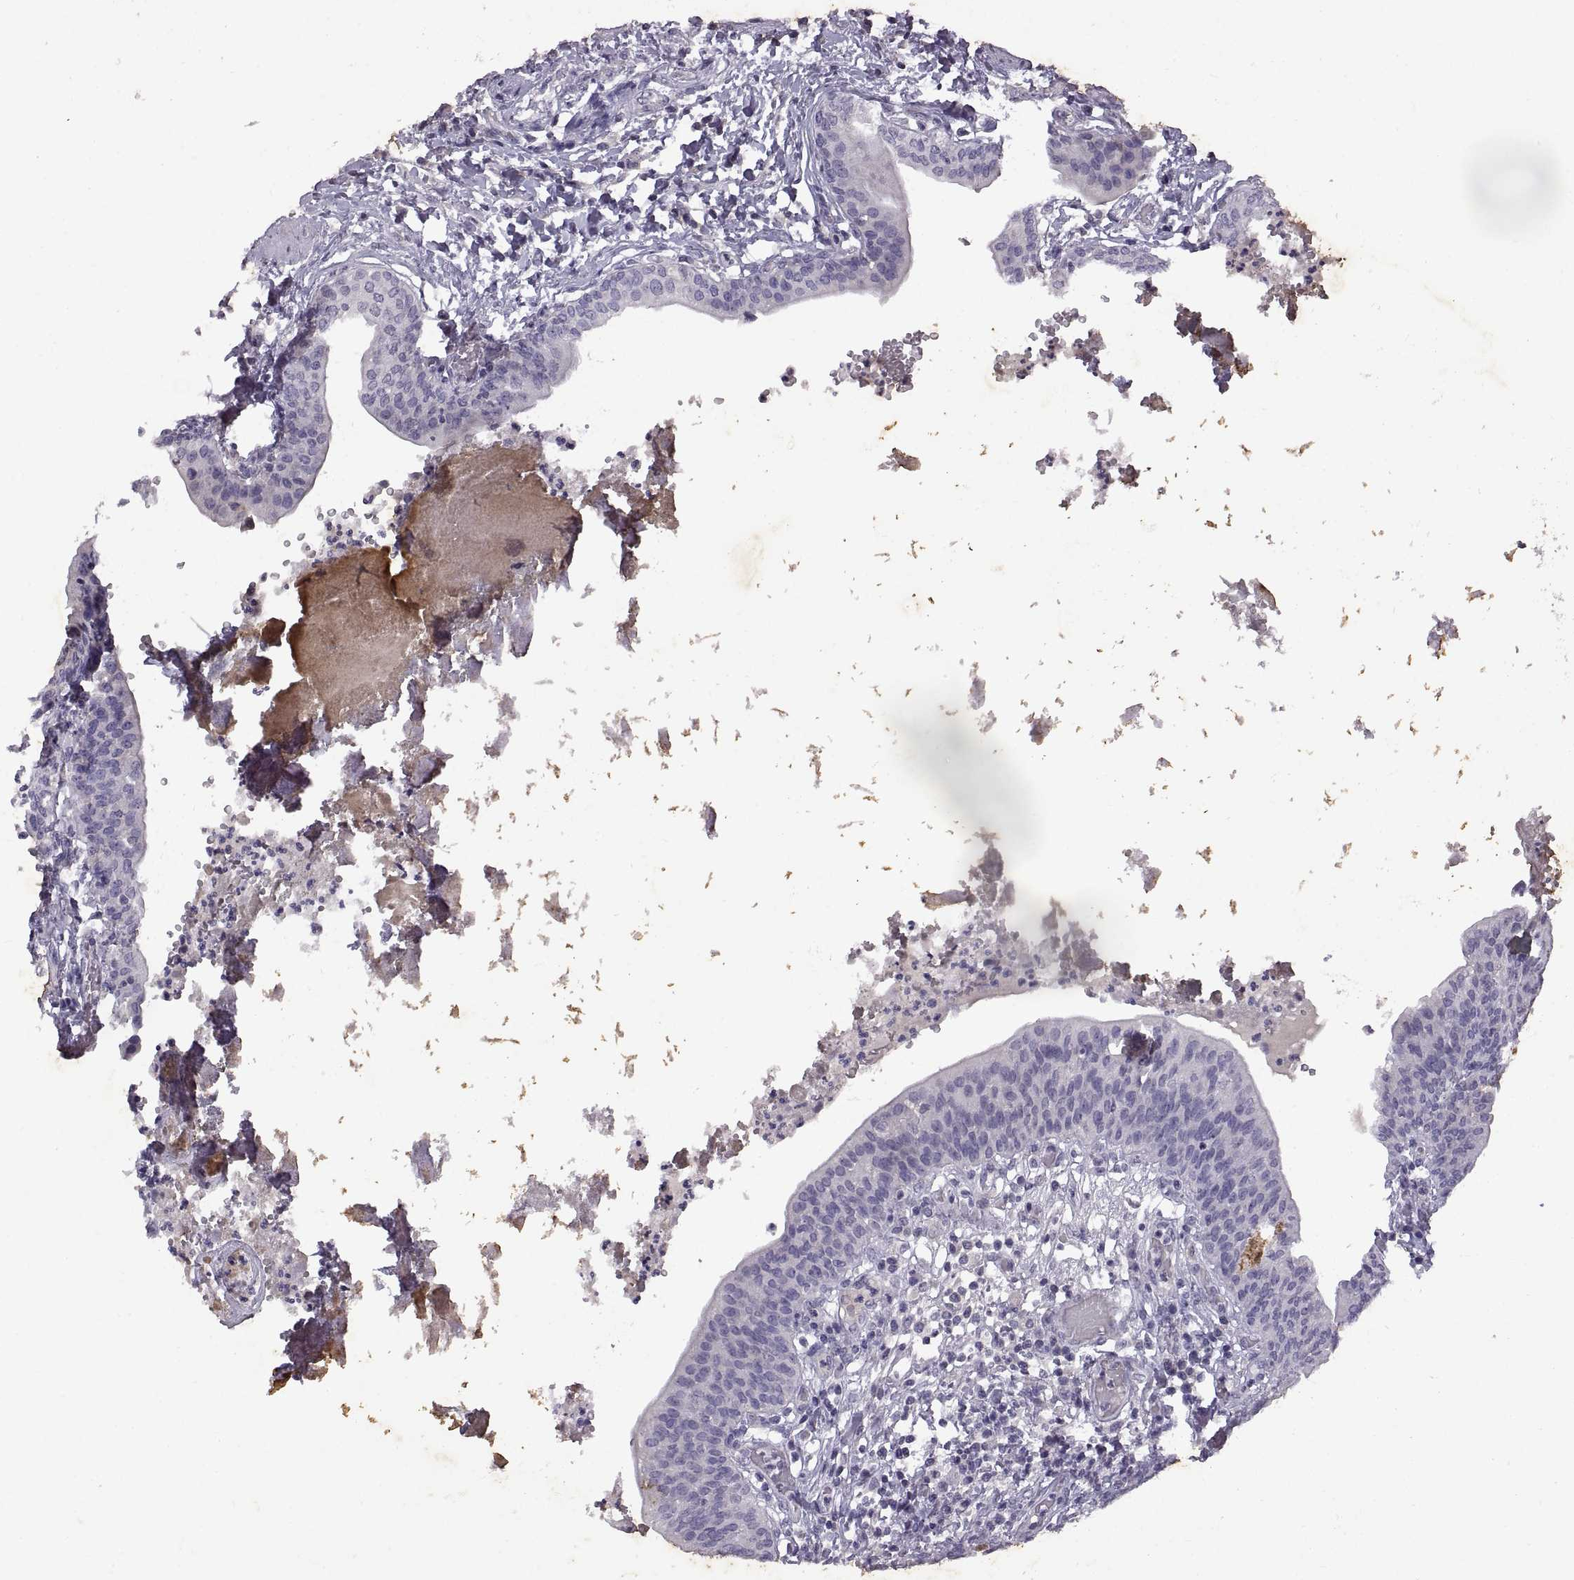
{"staining": {"intensity": "negative", "quantity": "none", "location": "none"}, "tissue": "urinary bladder", "cell_type": "Urothelial cells", "image_type": "normal", "snomed": [{"axis": "morphology", "description": "Normal tissue, NOS"}, {"axis": "topography", "description": "Urinary bladder"}], "caption": "Benign urinary bladder was stained to show a protein in brown. There is no significant positivity in urothelial cells. The staining is performed using DAB (3,3'-diaminobenzidine) brown chromogen with nuclei counter-stained in using hematoxylin.", "gene": "DEFB136", "patient": {"sex": "male", "age": 66}}